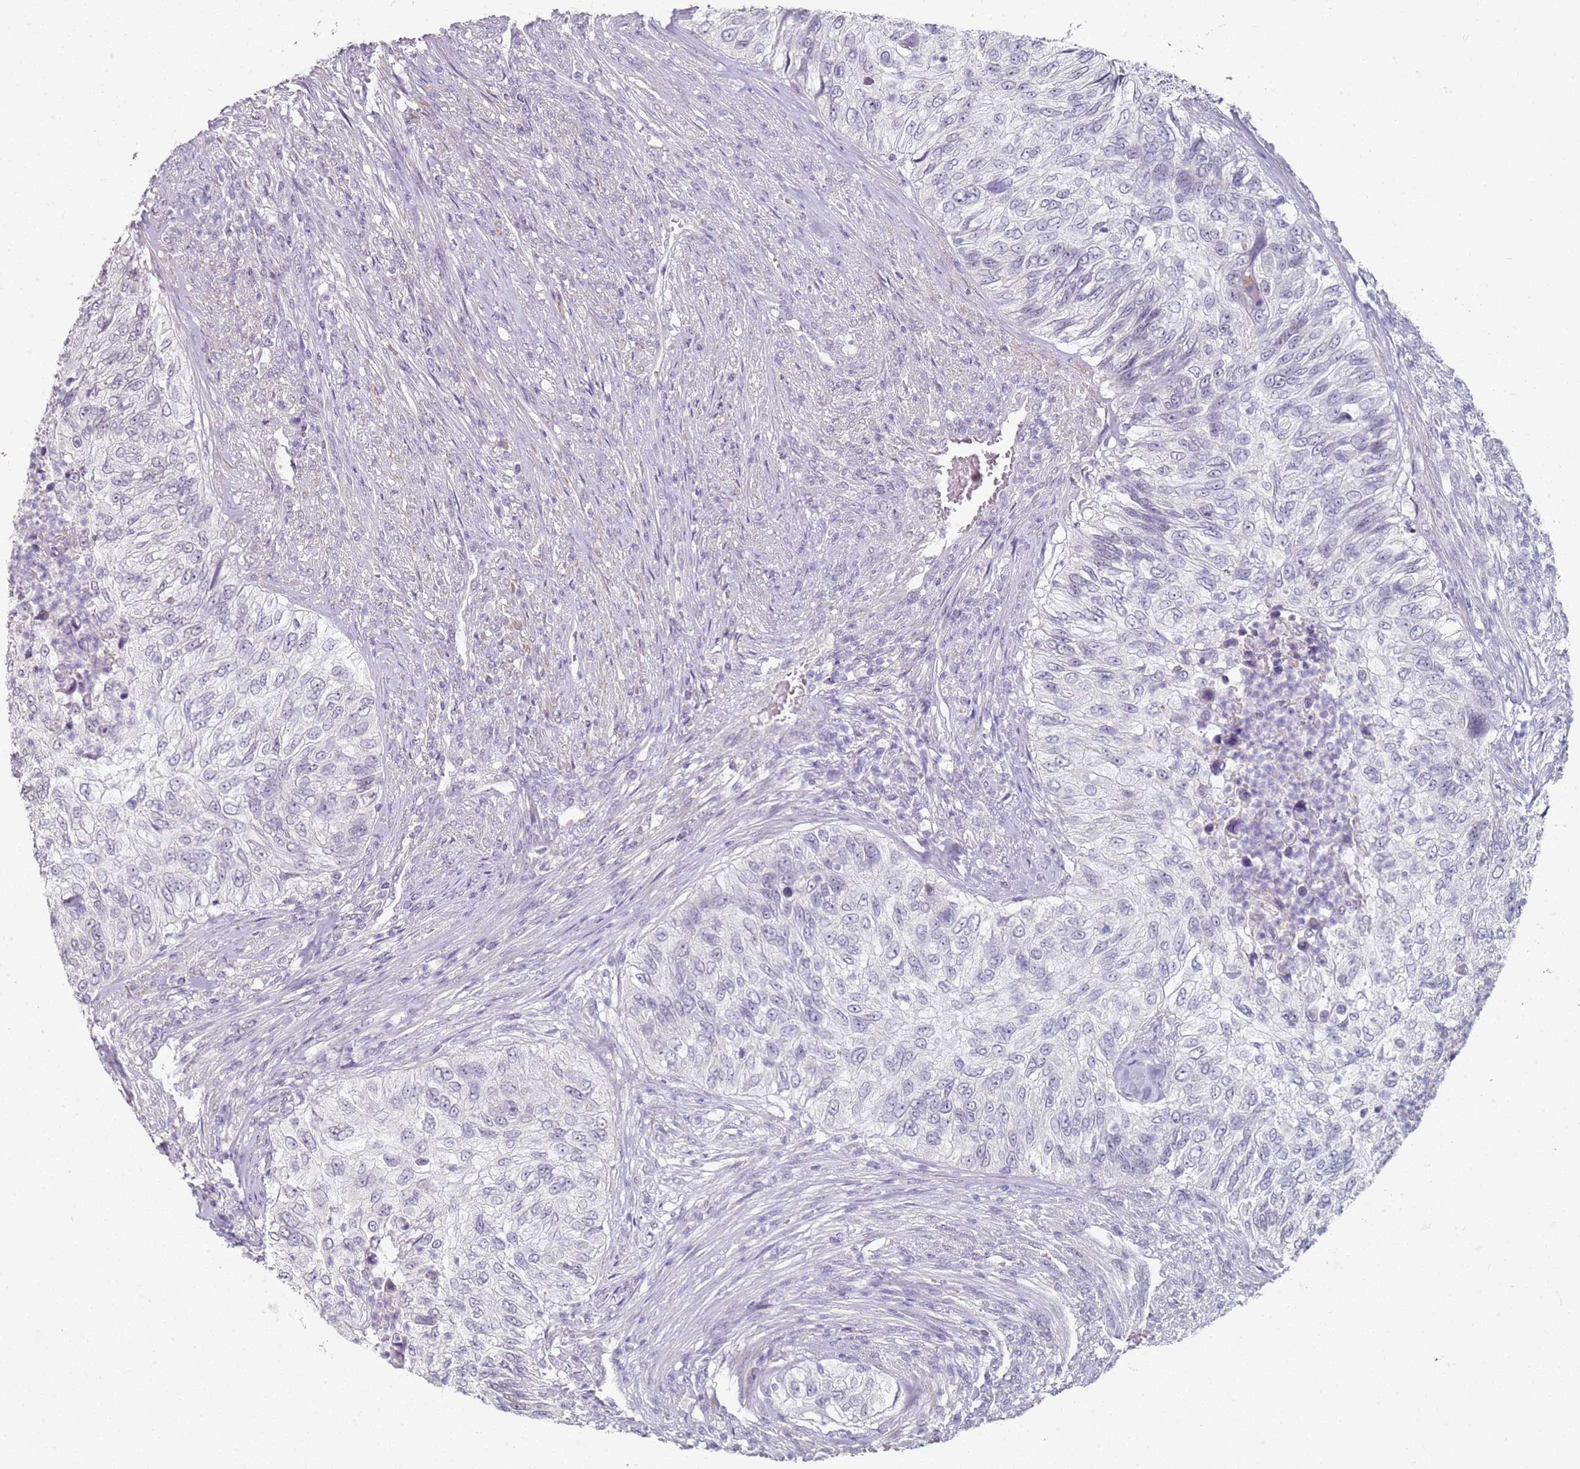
{"staining": {"intensity": "negative", "quantity": "none", "location": "none"}, "tissue": "urothelial cancer", "cell_type": "Tumor cells", "image_type": "cancer", "snomed": [{"axis": "morphology", "description": "Urothelial carcinoma, High grade"}, {"axis": "topography", "description": "Urinary bladder"}], "caption": "This micrograph is of high-grade urothelial carcinoma stained with immunohistochemistry (IHC) to label a protein in brown with the nuclei are counter-stained blue. There is no expression in tumor cells.", "gene": "DNAH11", "patient": {"sex": "female", "age": 60}}